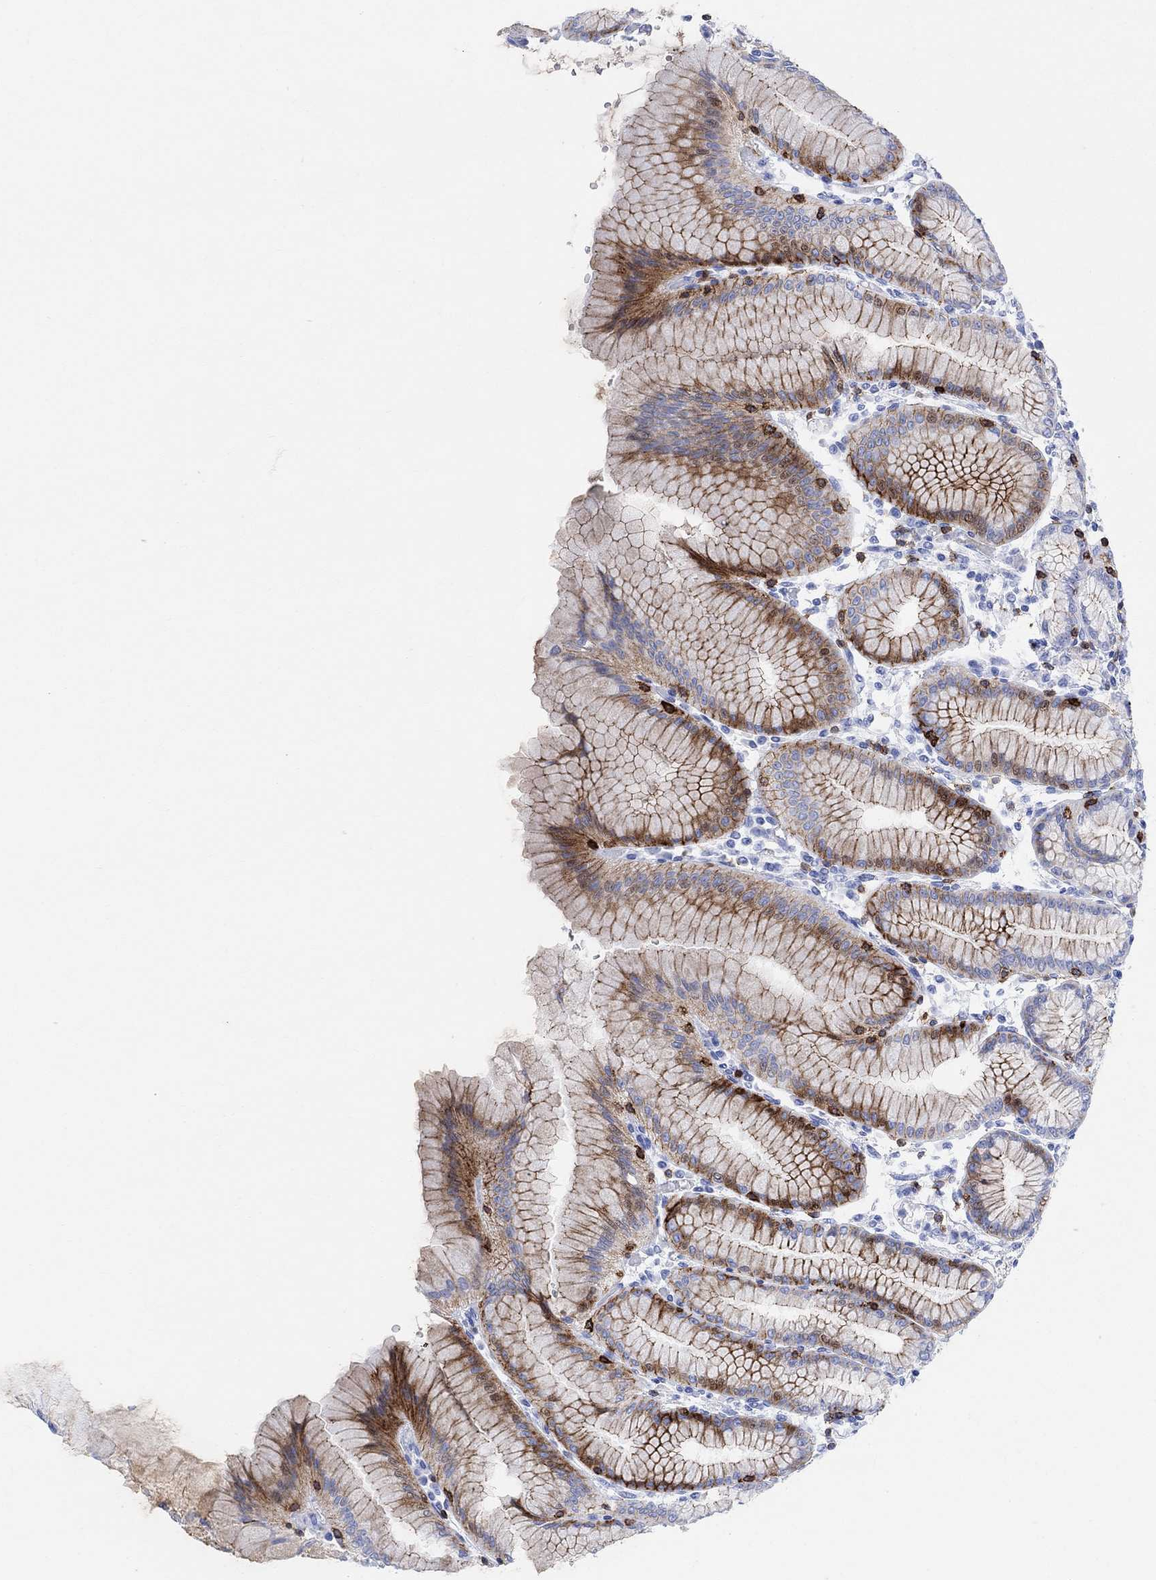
{"staining": {"intensity": "strong", "quantity": "<25%", "location": "cytoplasmic/membranous"}, "tissue": "stomach", "cell_type": "Glandular cells", "image_type": "normal", "snomed": [{"axis": "morphology", "description": "Normal tissue, NOS"}, {"axis": "topography", "description": "Skeletal muscle"}, {"axis": "topography", "description": "Stomach"}], "caption": "Stomach stained with DAB immunohistochemistry exhibits medium levels of strong cytoplasmic/membranous positivity in approximately <25% of glandular cells.", "gene": "GPR65", "patient": {"sex": "female", "age": 57}}